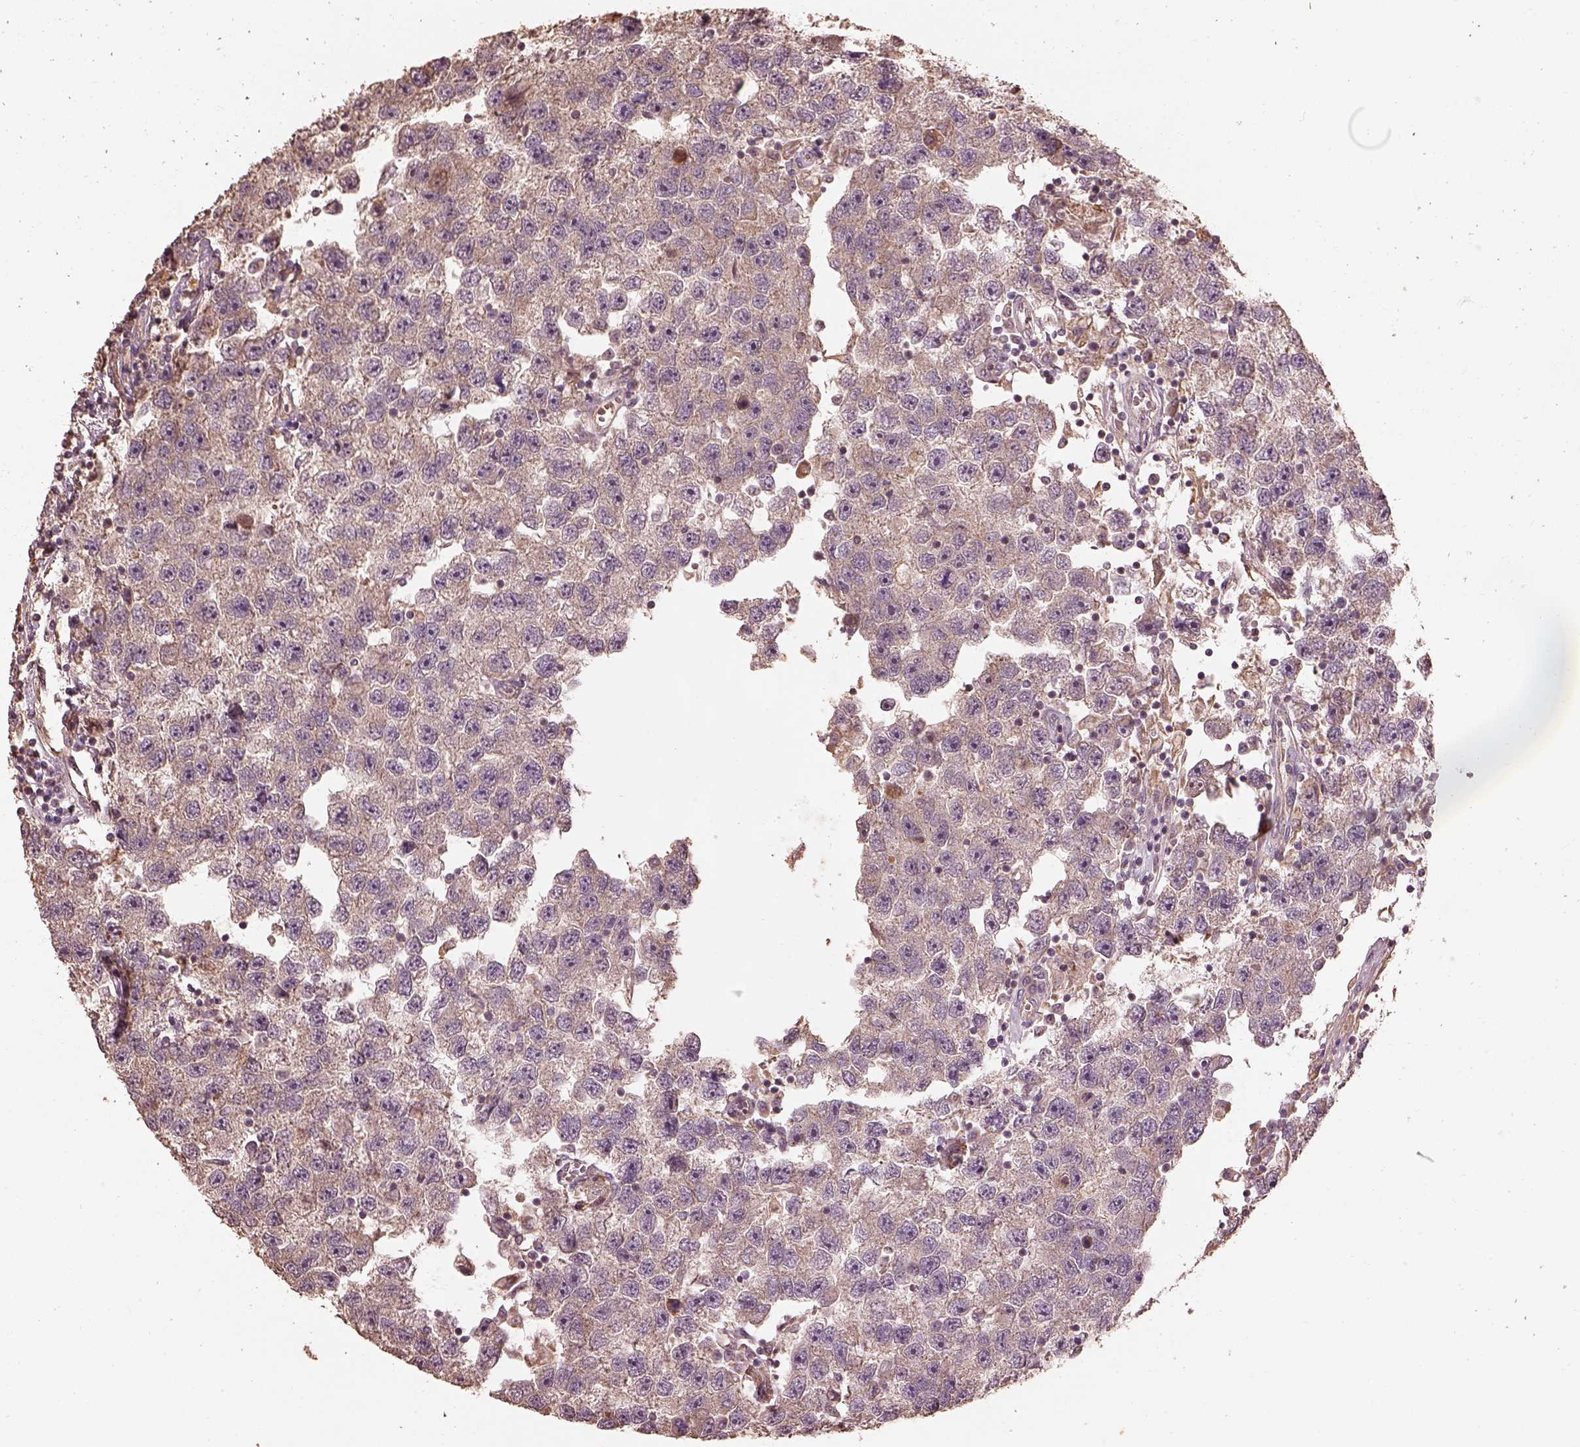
{"staining": {"intensity": "moderate", "quantity": "25%-75%", "location": "cytoplasmic/membranous"}, "tissue": "testis cancer", "cell_type": "Tumor cells", "image_type": "cancer", "snomed": [{"axis": "morphology", "description": "Seminoma, NOS"}, {"axis": "topography", "description": "Testis"}], "caption": "A histopathology image of human testis seminoma stained for a protein shows moderate cytoplasmic/membranous brown staining in tumor cells.", "gene": "METTL4", "patient": {"sex": "male", "age": 26}}